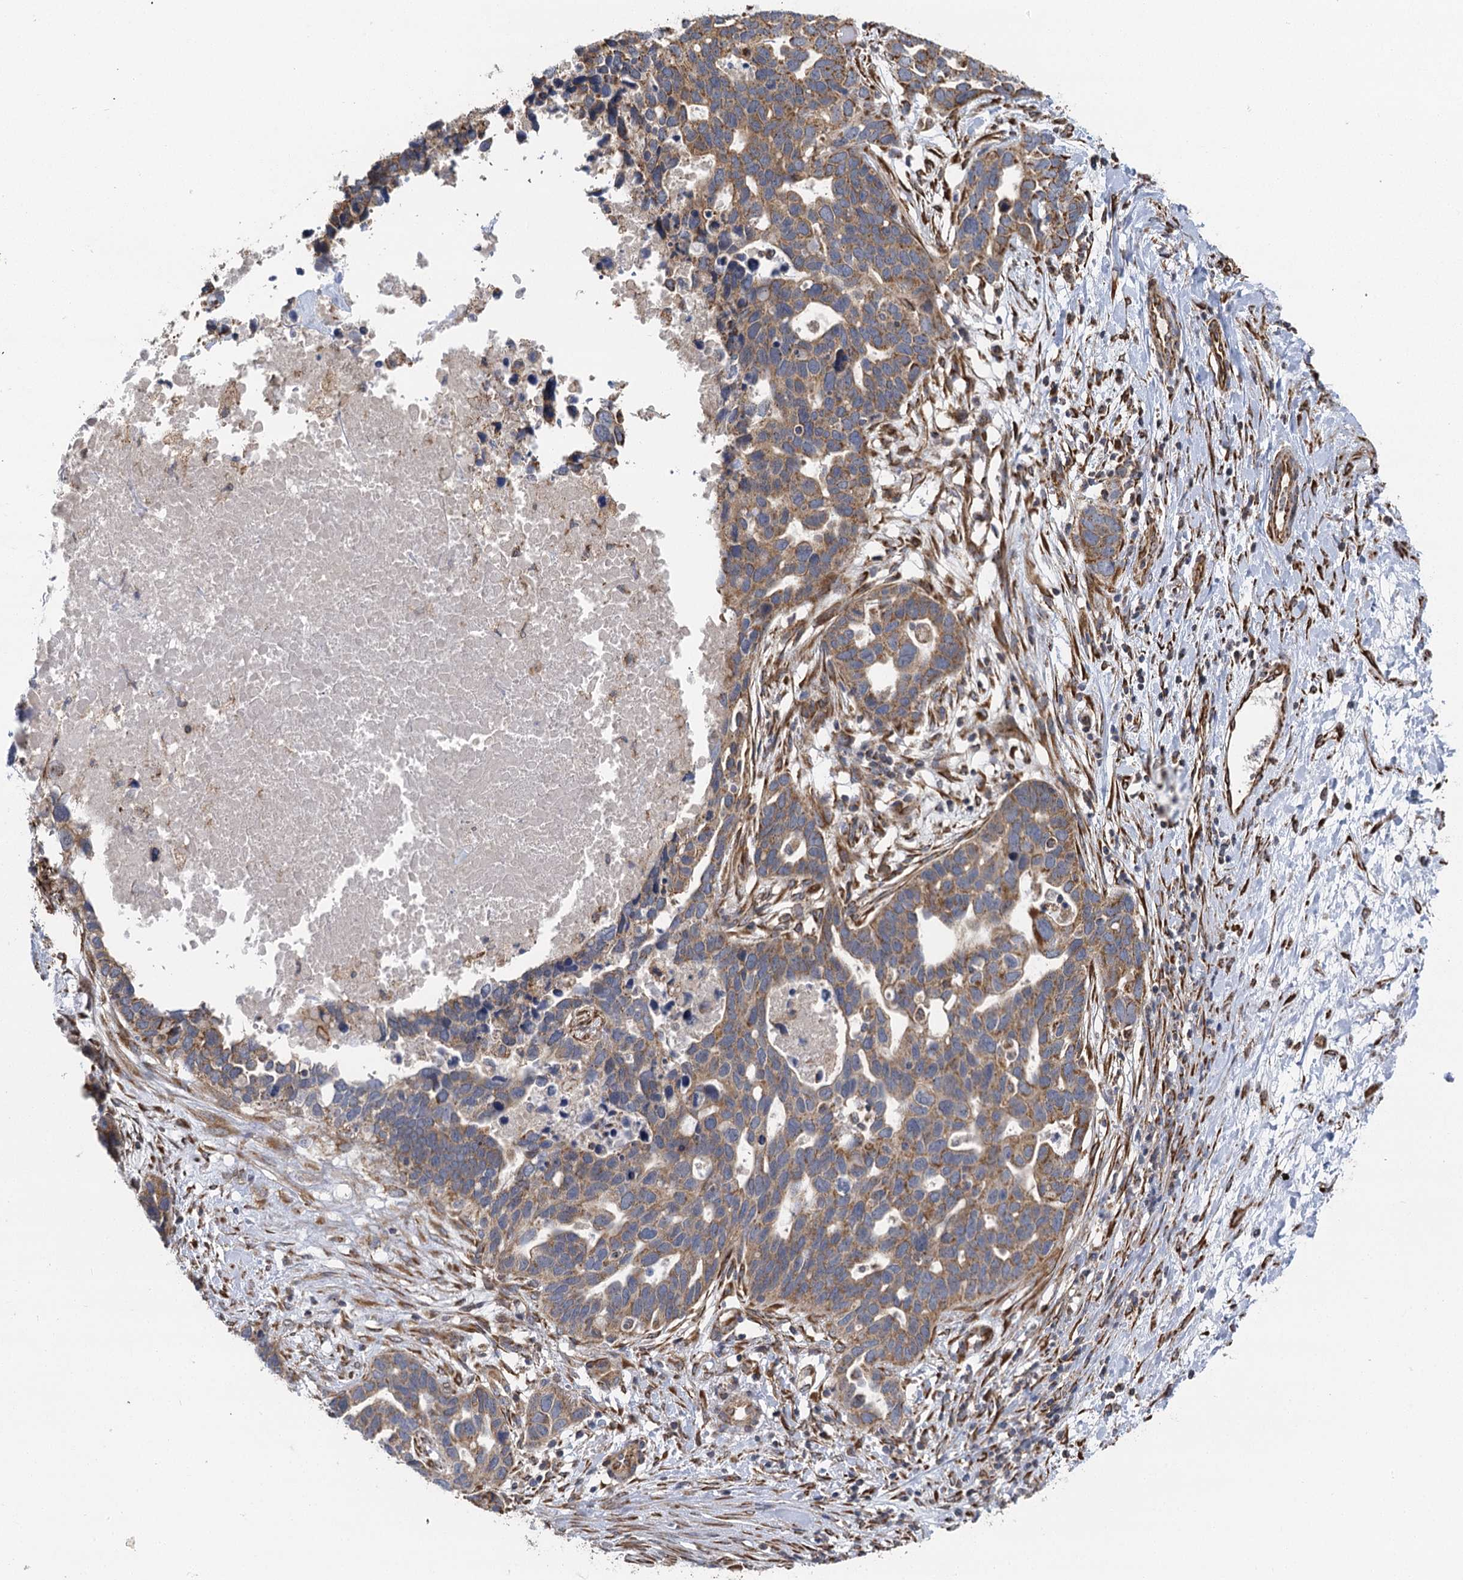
{"staining": {"intensity": "moderate", "quantity": "25%-75%", "location": "cytoplasmic/membranous"}, "tissue": "ovarian cancer", "cell_type": "Tumor cells", "image_type": "cancer", "snomed": [{"axis": "morphology", "description": "Cystadenocarcinoma, serous, NOS"}, {"axis": "topography", "description": "Ovary"}], "caption": "This image reveals serous cystadenocarcinoma (ovarian) stained with IHC to label a protein in brown. The cytoplasmic/membranous of tumor cells show moderate positivity for the protein. Nuclei are counter-stained blue.", "gene": "IL11RA", "patient": {"sex": "female", "age": 54}}